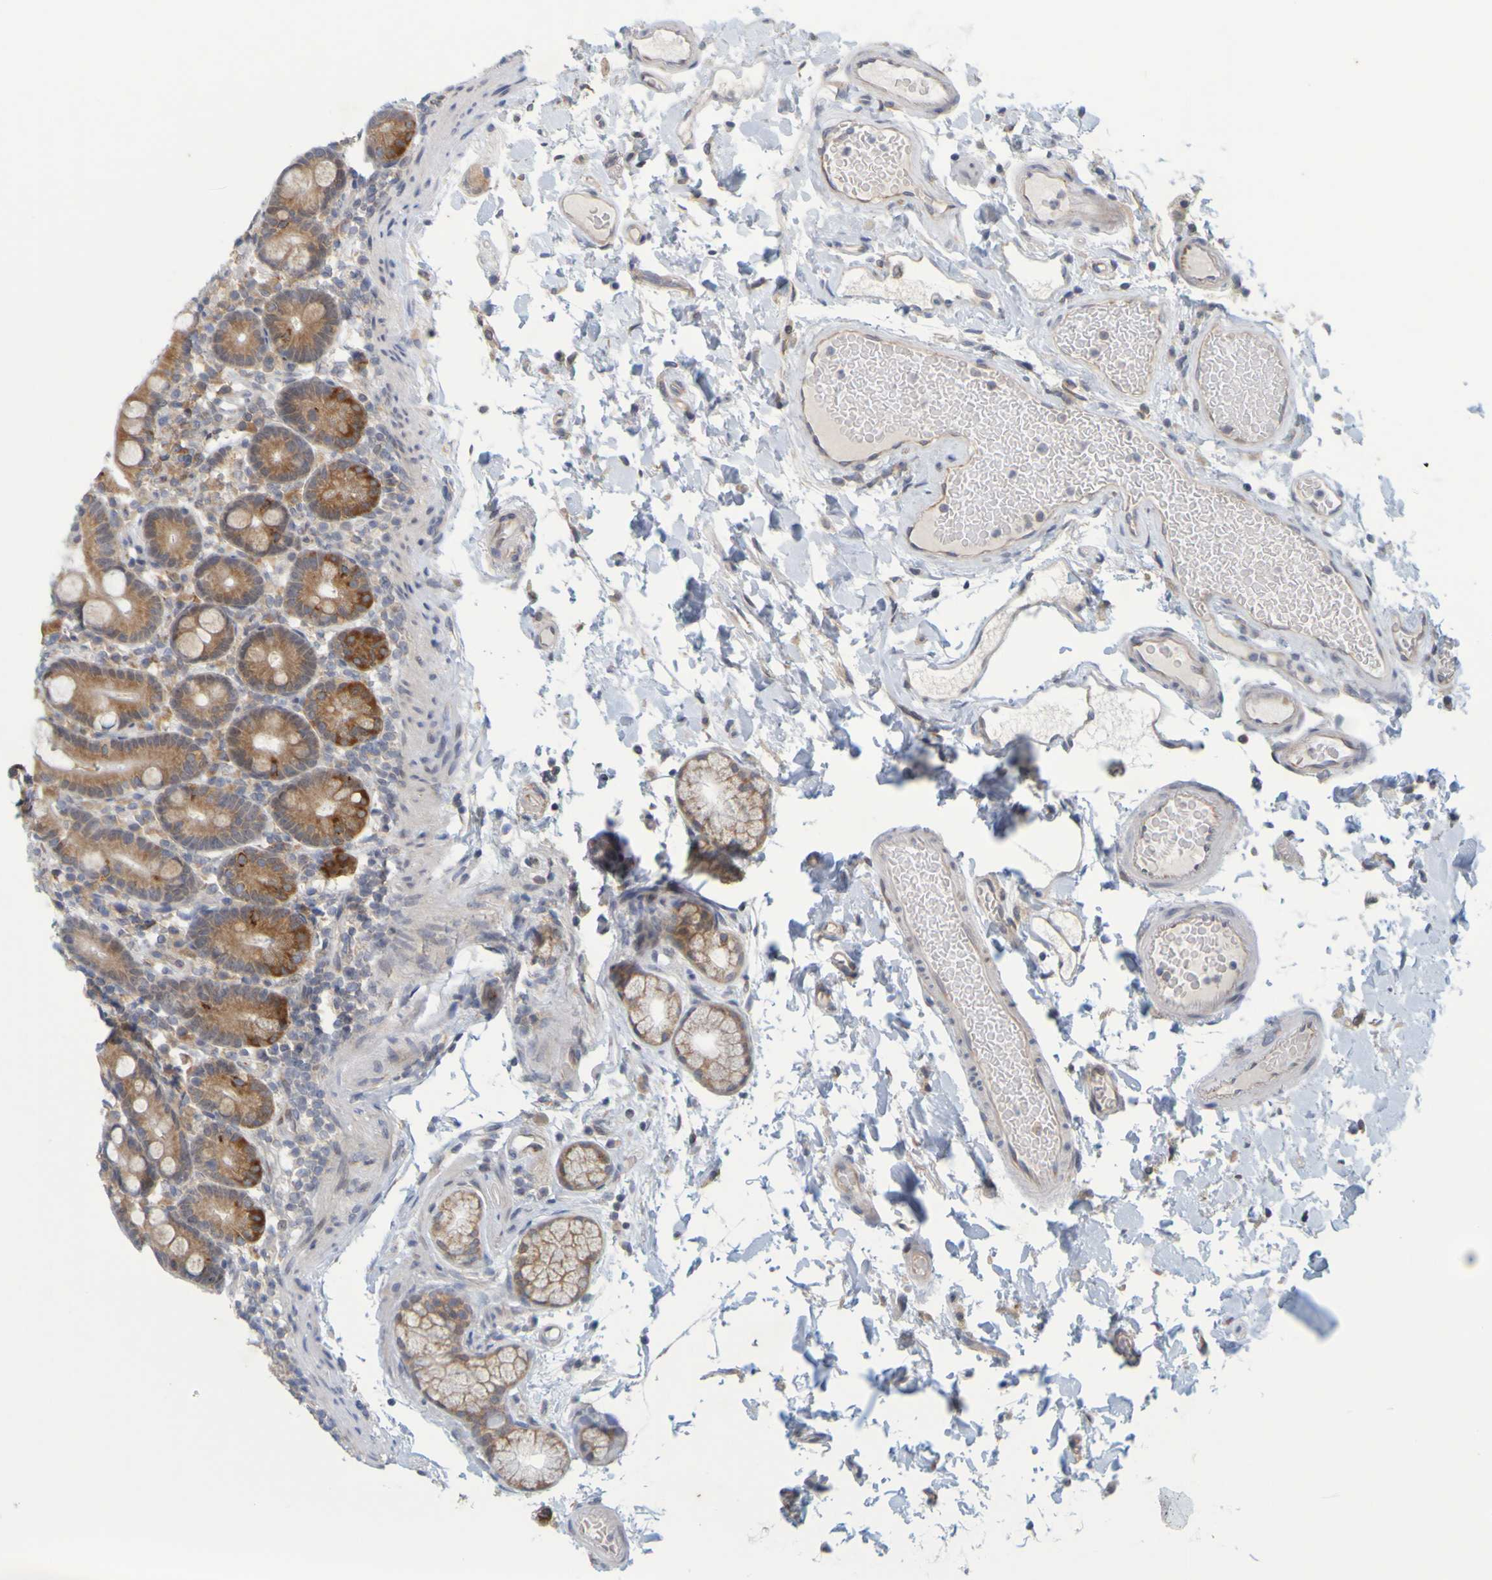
{"staining": {"intensity": "strong", "quantity": ">75%", "location": "cytoplasmic/membranous"}, "tissue": "duodenum", "cell_type": "Glandular cells", "image_type": "normal", "snomed": [{"axis": "morphology", "description": "Normal tissue, NOS"}, {"axis": "topography", "description": "Small intestine, NOS"}], "caption": "Duodenum stained with a brown dye exhibits strong cytoplasmic/membranous positive staining in about >75% of glandular cells.", "gene": "MOGS", "patient": {"sex": "female", "age": 71}}